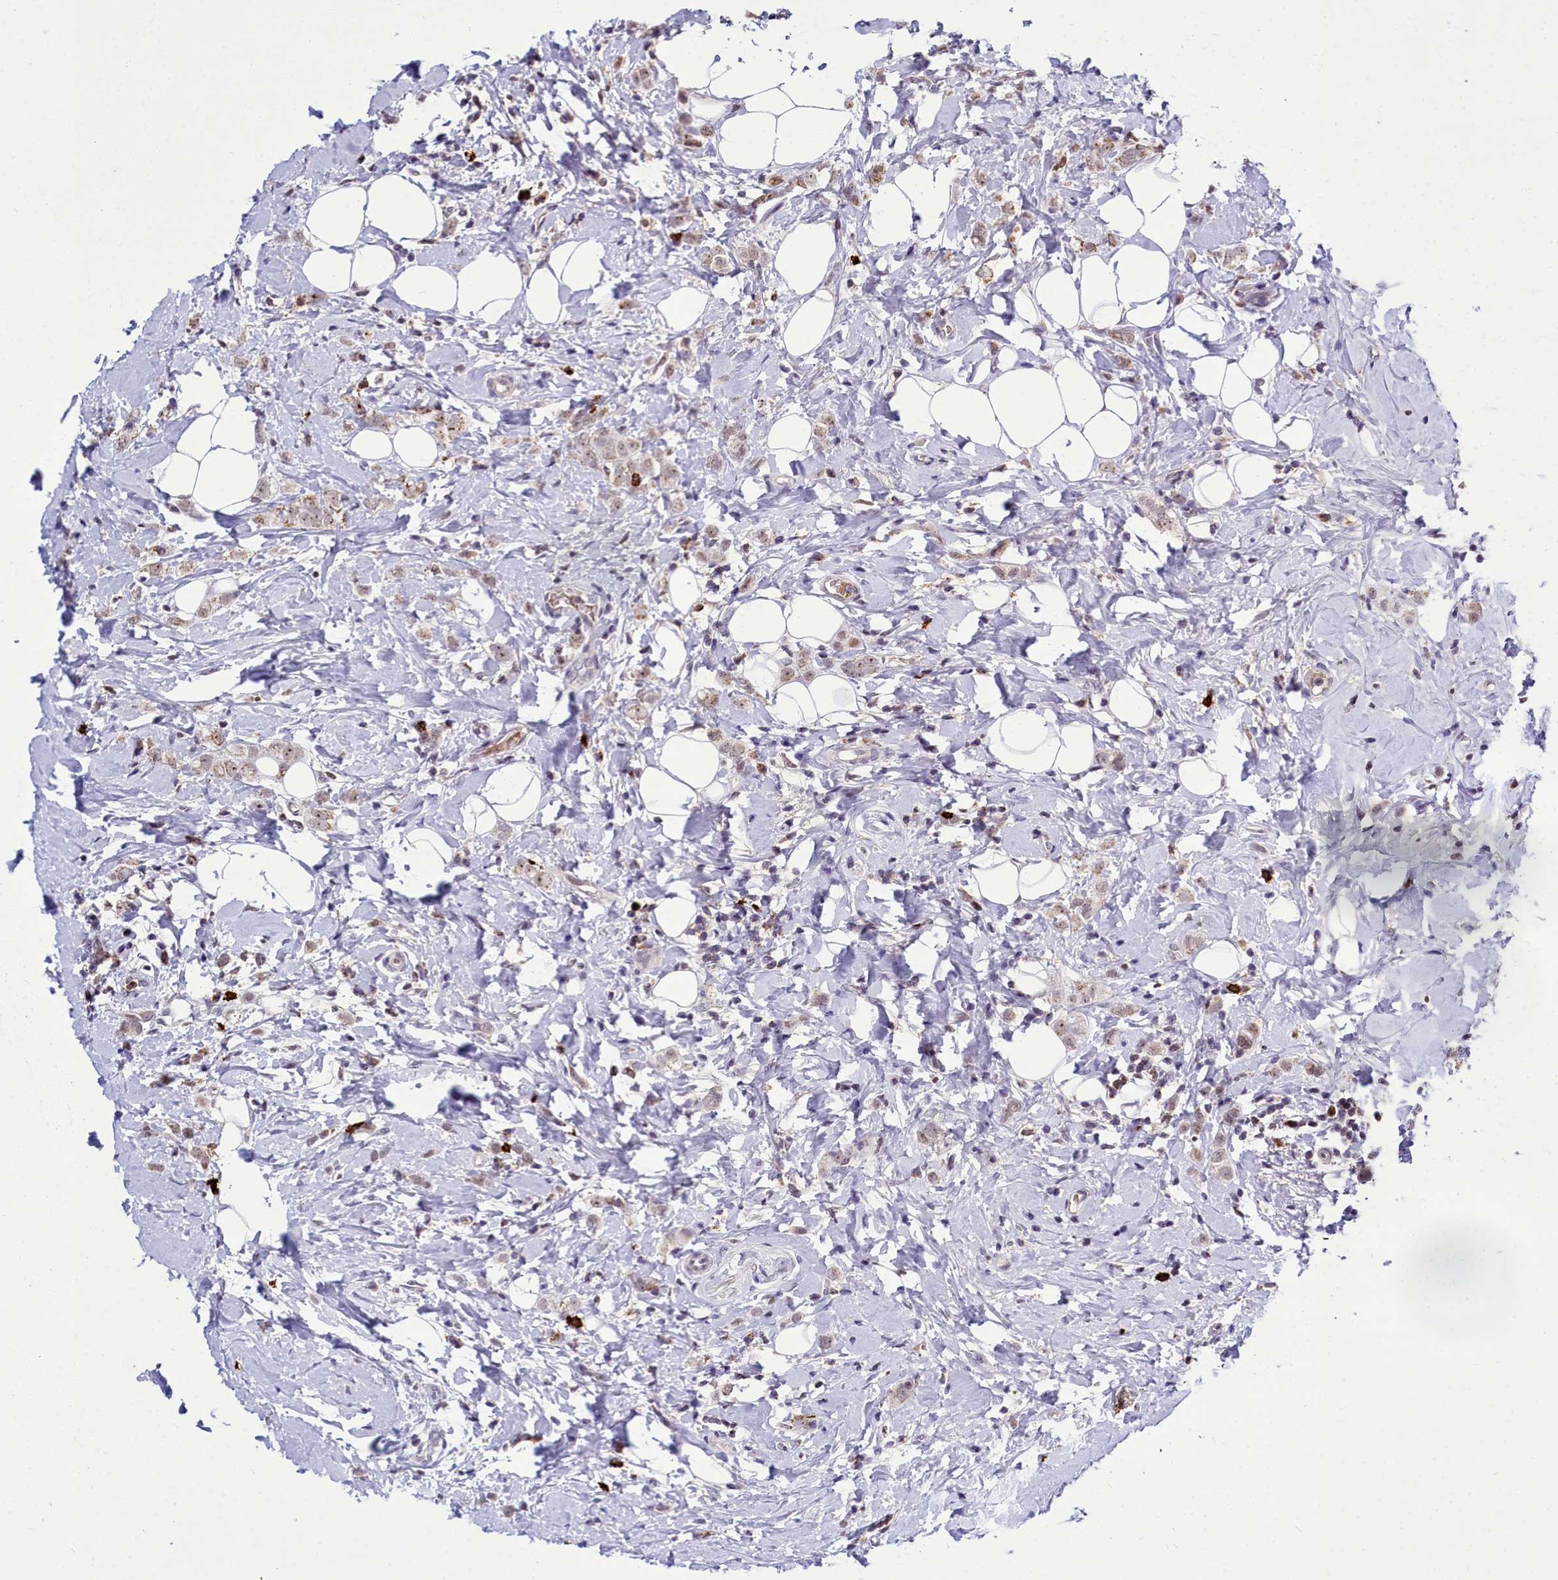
{"staining": {"intensity": "weak", "quantity": ">75%", "location": "nuclear"}, "tissue": "breast cancer", "cell_type": "Tumor cells", "image_type": "cancer", "snomed": [{"axis": "morphology", "description": "Lobular carcinoma"}, {"axis": "topography", "description": "Breast"}], "caption": "This is a micrograph of immunohistochemistry (IHC) staining of breast lobular carcinoma, which shows weak positivity in the nuclear of tumor cells.", "gene": "POM121L2", "patient": {"sex": "female", "age": 47}}